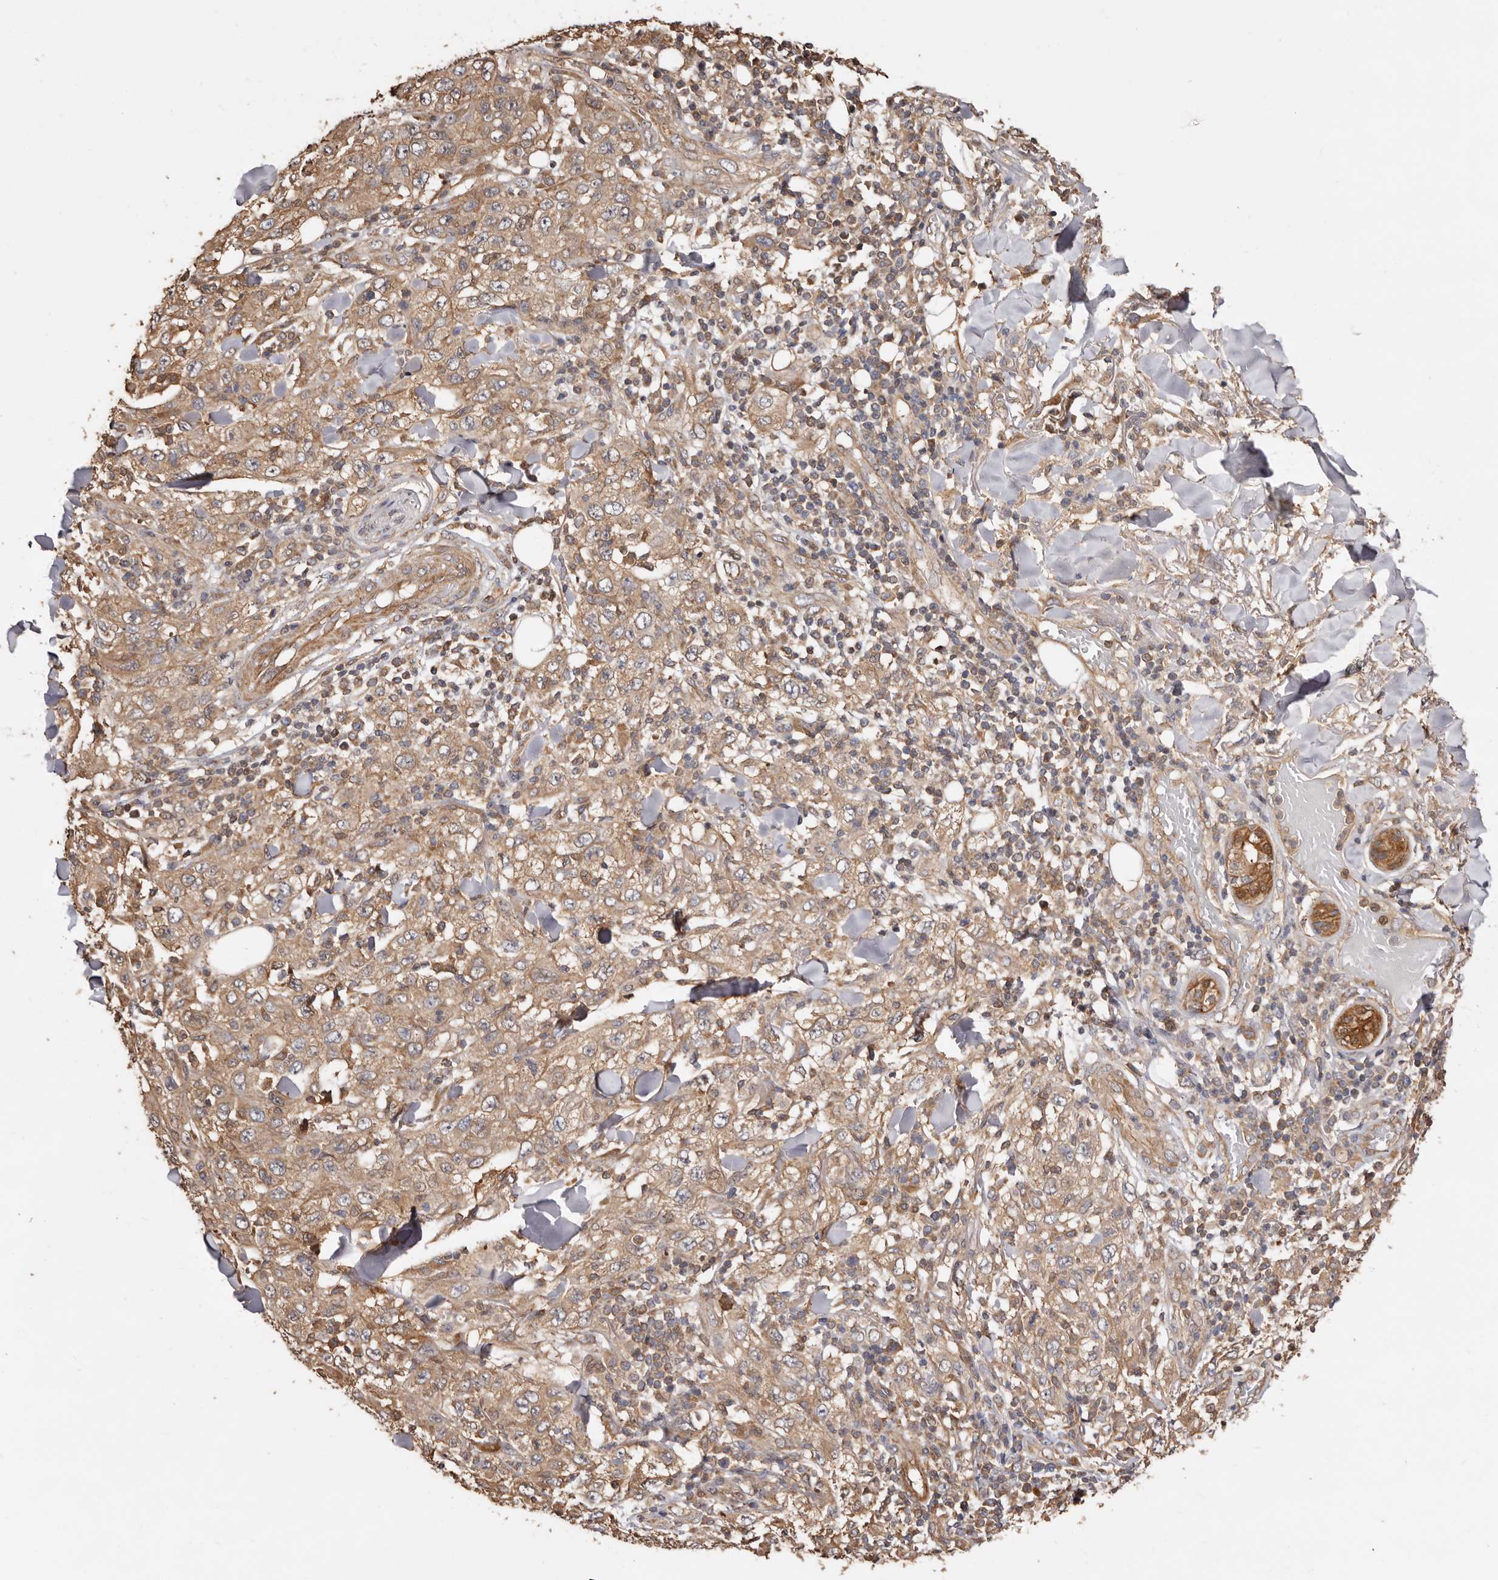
{"staining": {"intensity": "moderate", "quantity": ">75%", "location": "cytoplasmic/membranous"}, "tissue": "skin cancer", "cell_type": "Tumor cells", "image_type": "cancer", "snomed": [{"axis": "morphology", "description": "Squamous cell carcinoma, NOS"}, {"axis": "topography", "description": "Skin"}], "caption": "DAB (3,3'-diaminobenzidine) immunohistochemical staining of skin cancer reveals moderate cytoplasmic/membranous protein expression in approximately >75% of tumor cells. (IHC, brightfield microscopy, high magnification).", "gene": "COQ8B", "patient": {"sex": "female", "age": 88}}